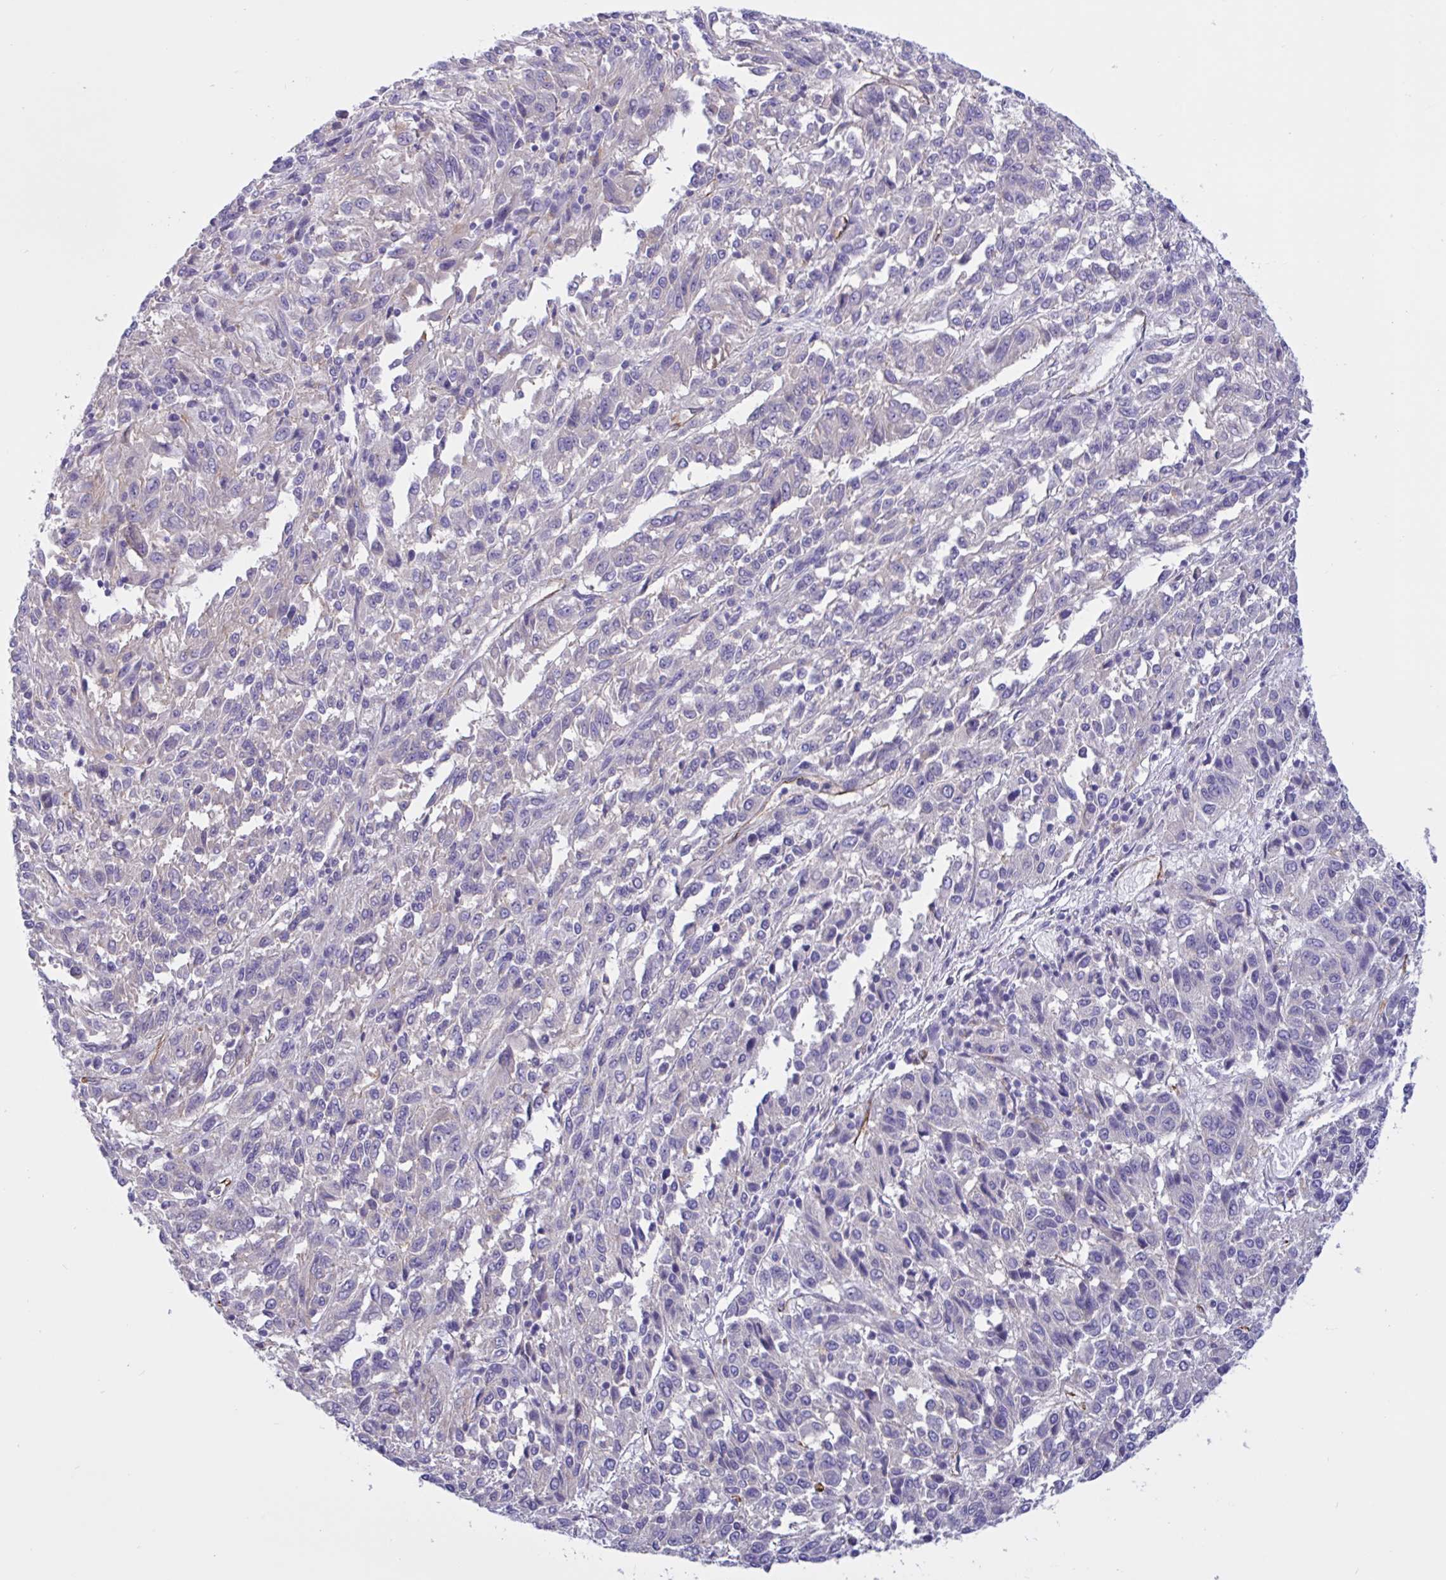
{"staining": {"intensity": "negative", "quantity": "none", "location": "none"}, "tissue": "melanoma", "cell_type": "Tumor cells", "image_type": "cancer", "snomed": [{"axis": "morphology", "description": "Malignant melanoma, Metastatic site"}, {"axis": "topography", "description": "Lung"}], "caption": "Immunohistochemistry of melanoma demonstrates no staining in tumor cells.", "gene": "RPL22L1", "patient": {"sex": "male", "age": 64}}